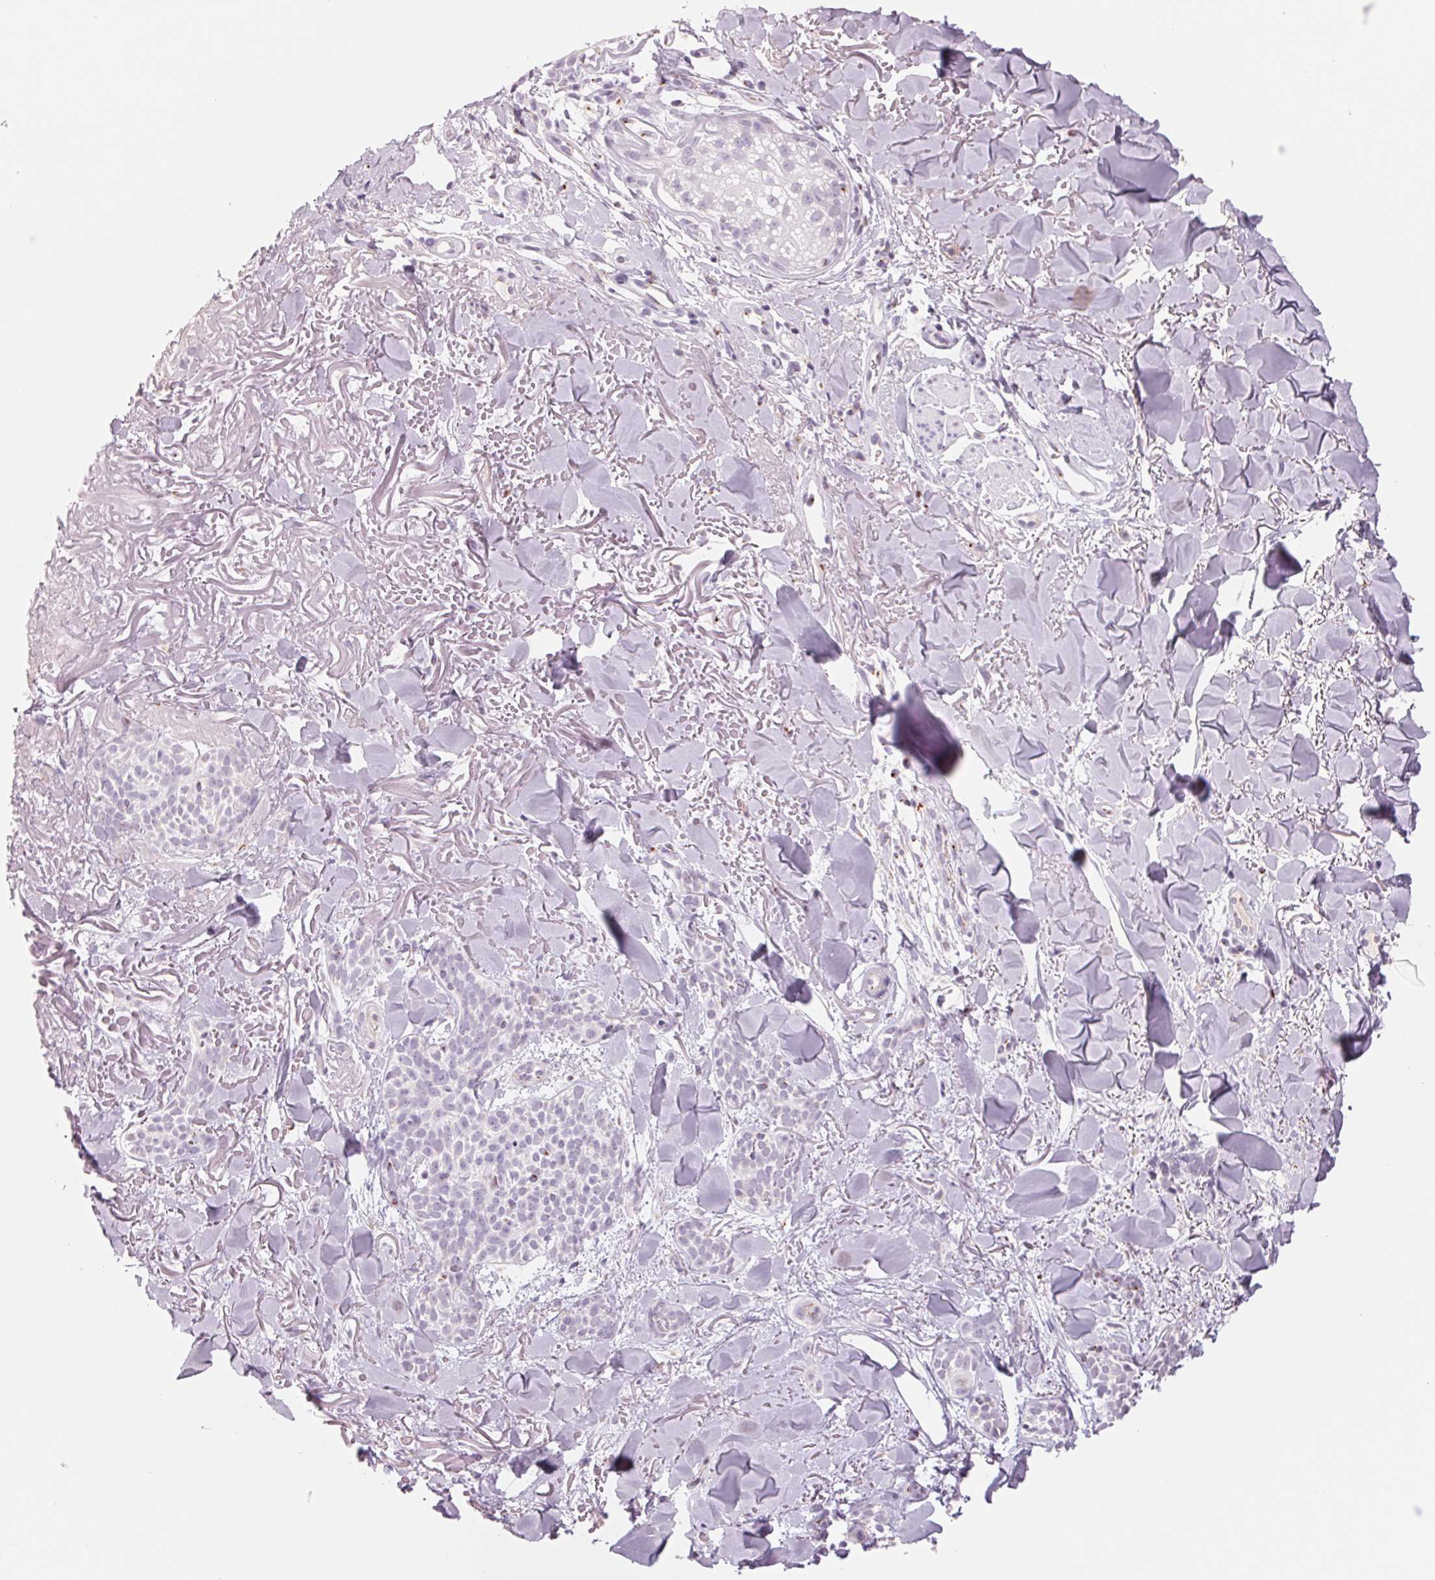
{"staining": {"intensity": "negative", "quantity": "none", "location": "none"}, "tissue": "skin cancer", "cell_type": "Tumor cells", "image_type": "cancer", "snomed": [{"axis": "morphology", "description": "Basal cell carcinoma"}, {"axis": "morphology", "description": "BCC, high aggressive"}, {"axis": "topography", "description": "Skin"}], "caption": "A high-resolution image shows immunohistochemistry (IHC) staining of skin basal cell carcinoma, which demonstrates no significant staining in tumor cells.", "gene": "GALNT7", "patient": {"sex": "female", "age": 86}}